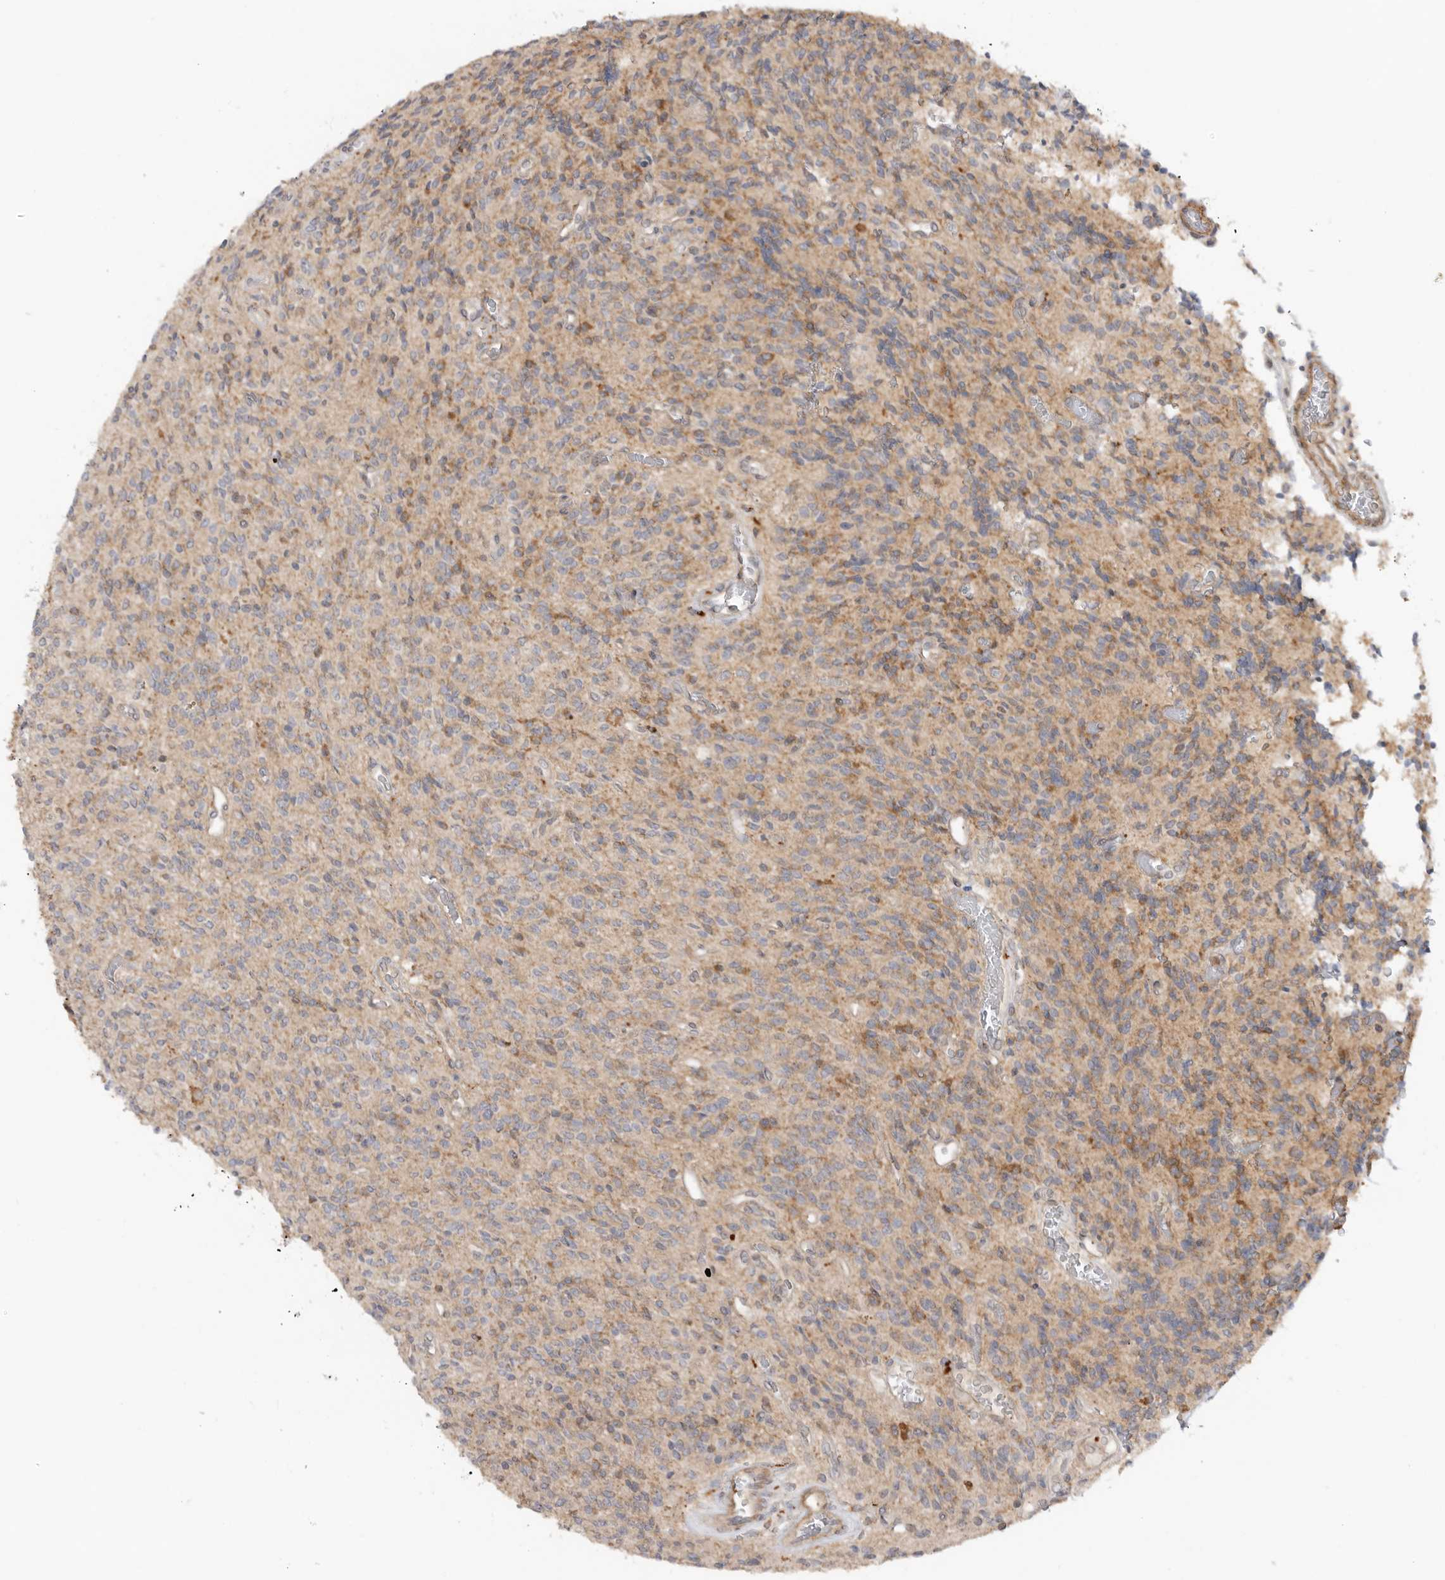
{"staining": {"intensity": "weak", "quantity": "25%-75%", "location": "cytoplasmic/membranous"}, "tissue": "glioma", "cell_type": "Tumor cells", "image_type": "cancer", "snomed": [{"axis": "morphology", "description": "Glioma, malignant, High grade"}, {"axis": "topography", "description": "Brain"}], "caption": "Glioma was stained to show a protein in brown. There is low levels of weak cytoplasmic/membranous positivity in about 25%-75% of tumor cells.", "gene": "GNE", "patient": {"sex": "male", "age": 34}}